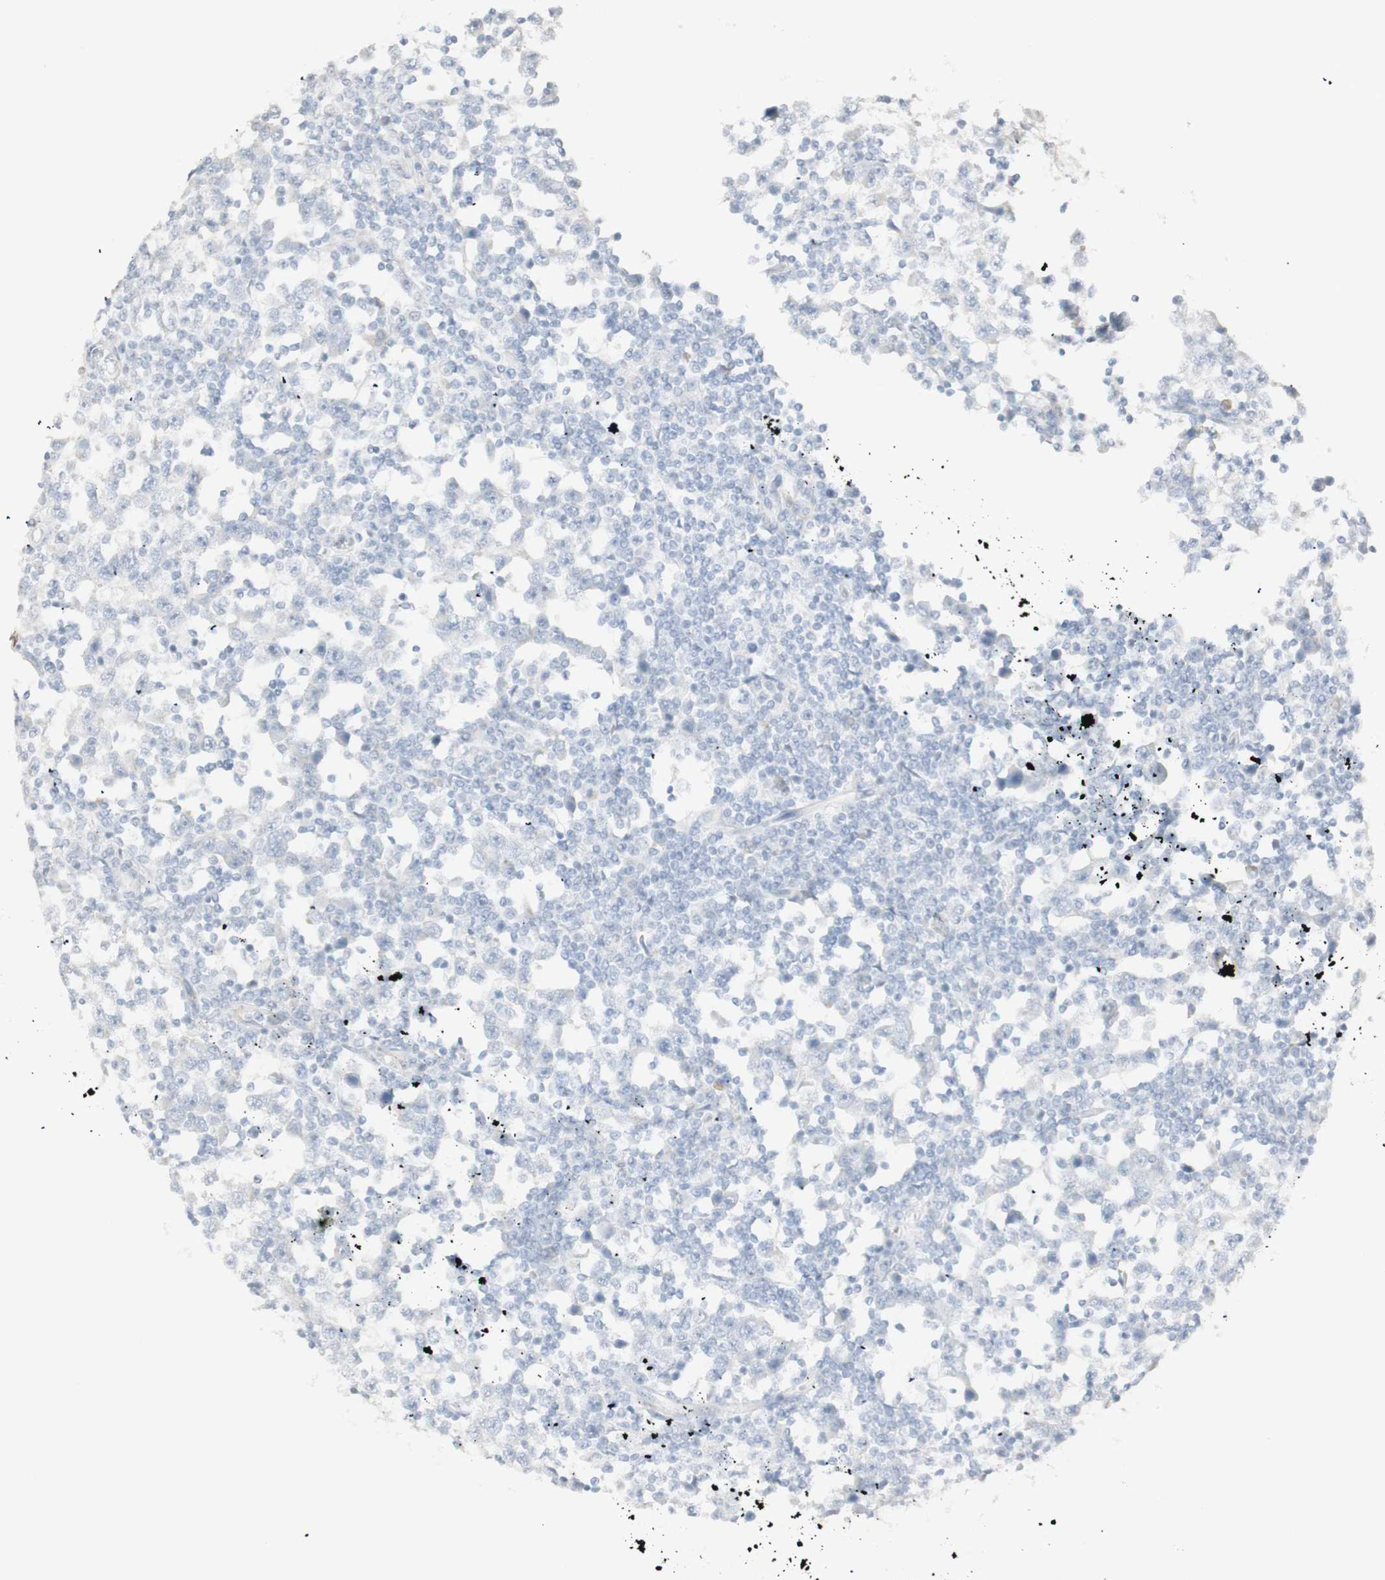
{"staining": {"intensity": "negative", "quantity": "none", "location": "none"}, "tissue": "testis cancer", "cell_type": "Tumor cells", "image_type": "cancer", "snomed": [{"axis": "morphology", "description": "Seminoma, NOS"}, {"axis": "topography", "description": "Testis"}], "caption": "Immunohistochemistry (IHC) histopathology image of neoplastic tissue: seminoma (testis) stained with DAB (3,3'-diaminobenzidine) reveals no significant protein positivity in tumor cells. (DAB immunohistochemistry, high magnification).", "gene": "NDST4", "patient": {"sex": "male", "age": 65}}